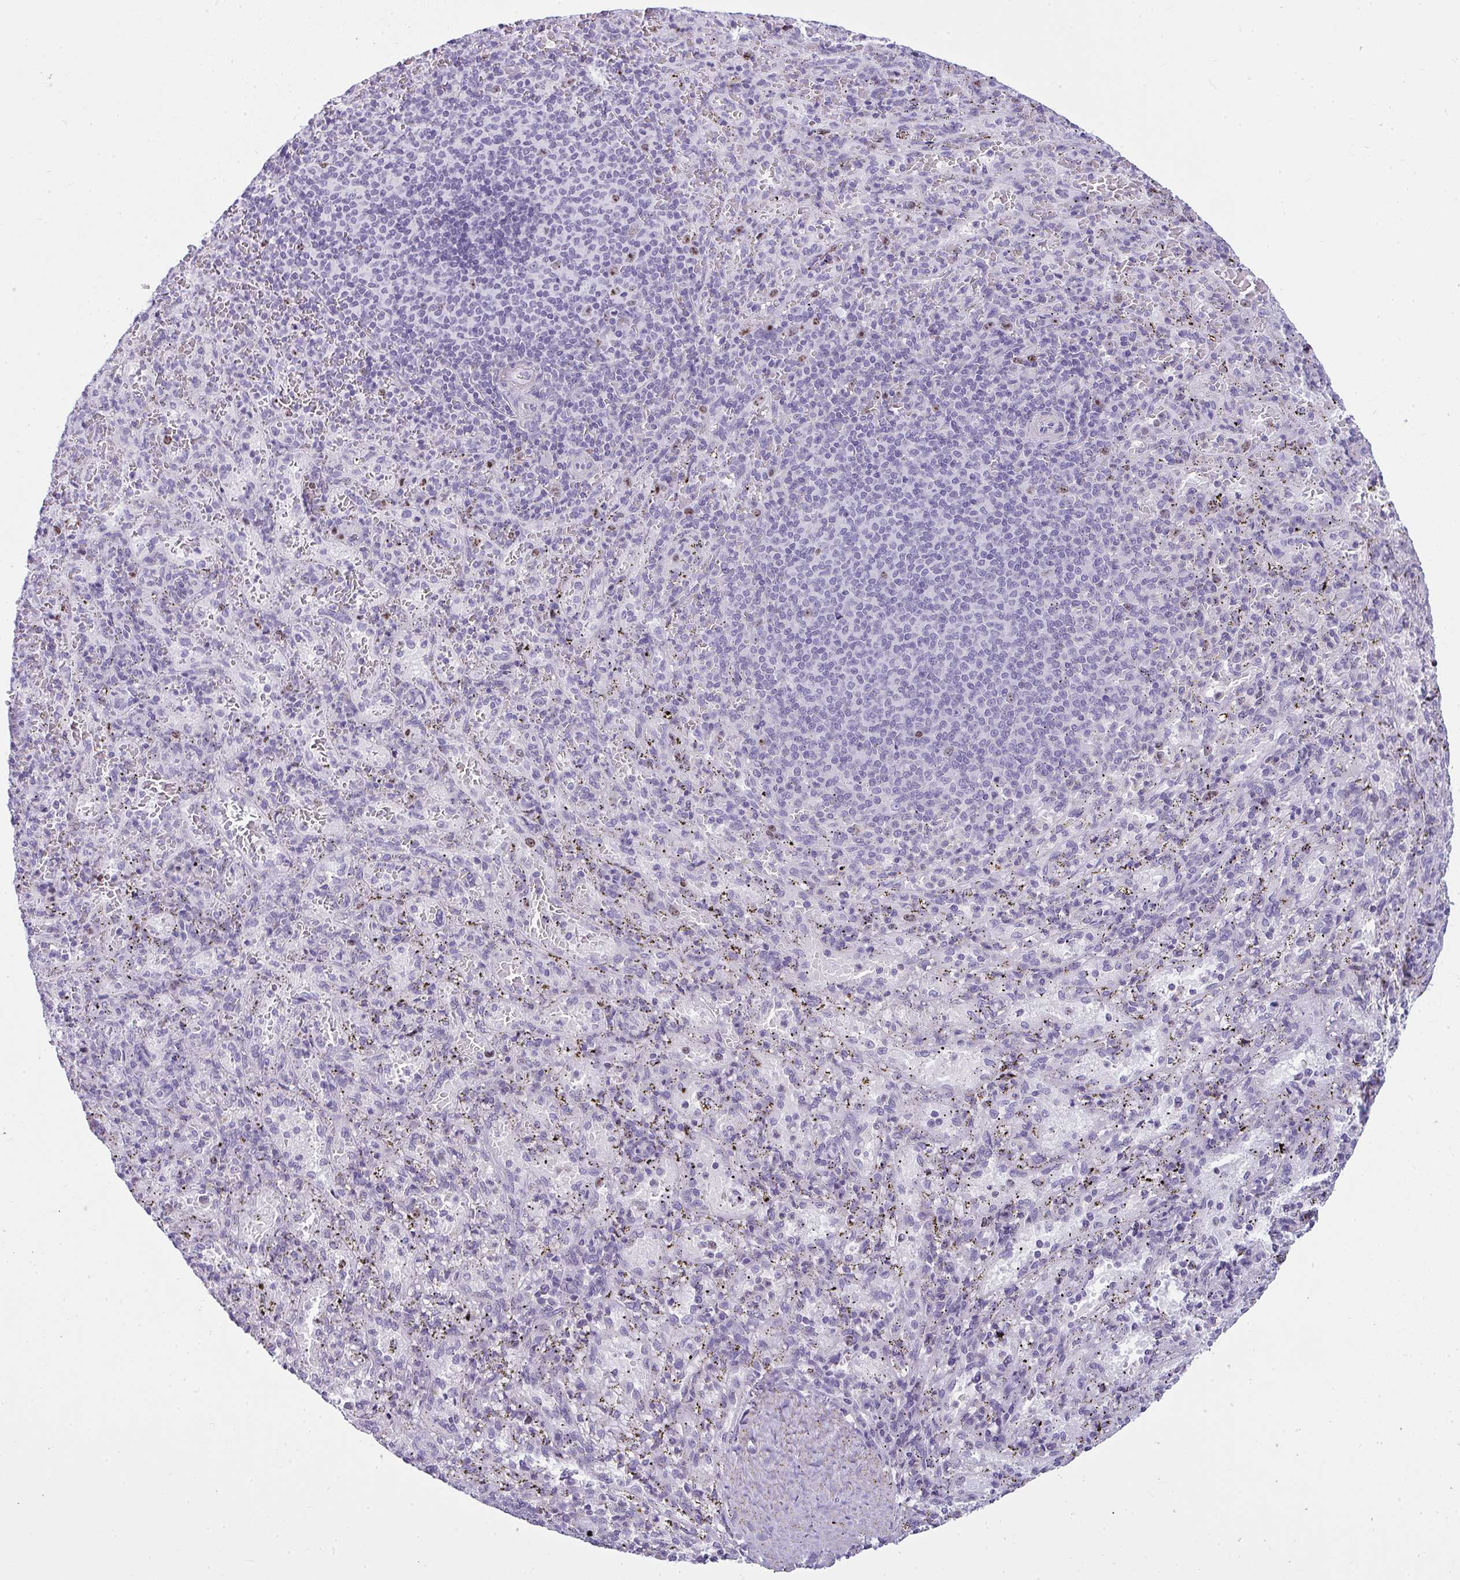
{"staining": {"intensity": "negative", "quantity": "none", "location": "none"}, "tissue": "spleen", "cell_type": "Cells in red pulp", "image_type": "normal", "snomed": [{"axis": "morphology", "description": "Normal tissue, NOS"}, {"axis": "topography", "description": "Spleen"}], "caption": "The immunohistochemistry histopathology image has no significant positivity in cells in red pulp of spleen.", "gene": "SUZ12", "patient": {"sex": "male", "age": 57}}